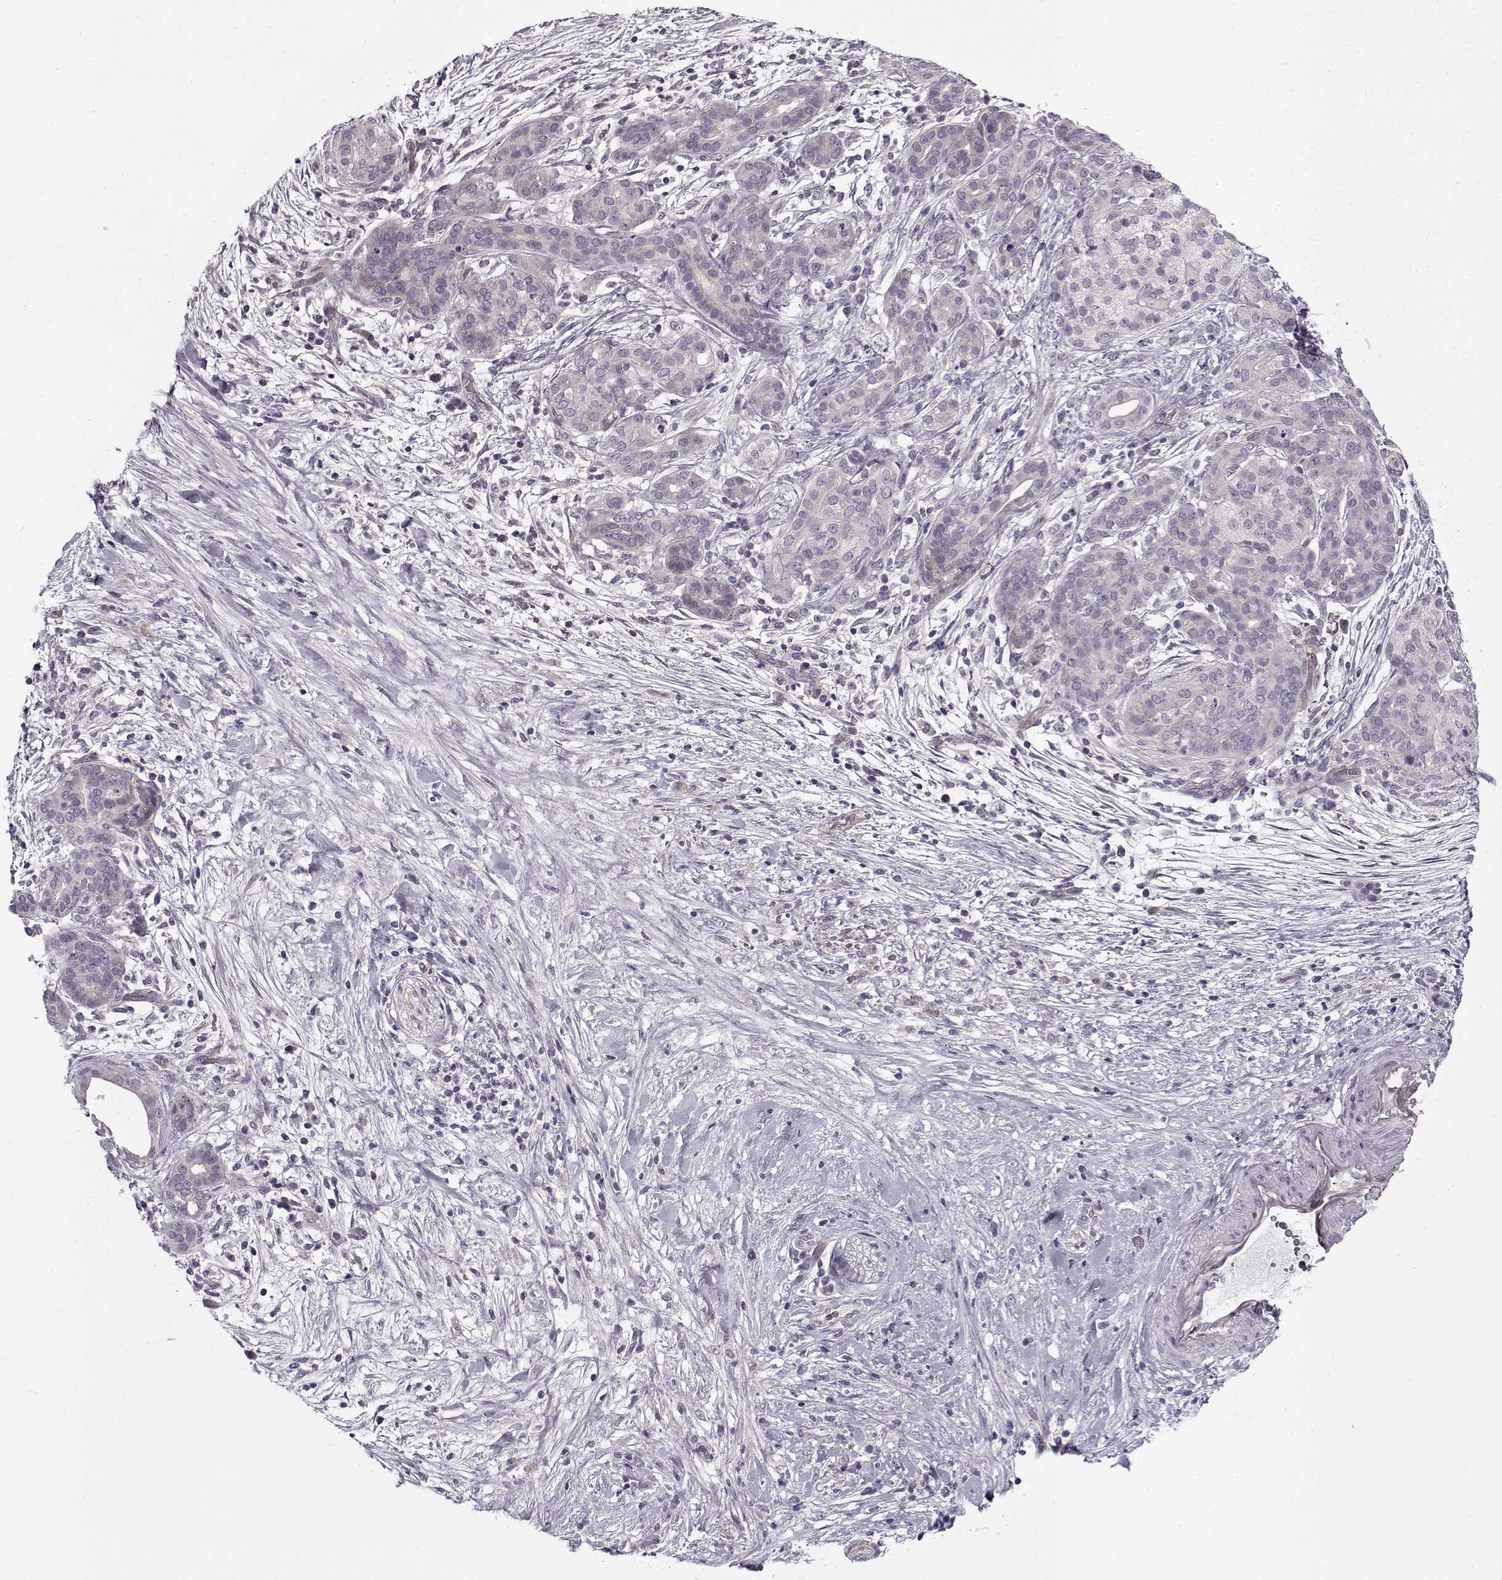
{"staining": {"intensity": "negative", "quantity": "none", "location": "none"}, "tissue": "pancreatic cancer", "cell_type": "Tumor cells", "image_type": "cancer", "snomed": [{"axis": "morphology", "description": "Adenocarcinoma, NOS"}, {"axis": "topography", "description": "Pancreas"}], "caption": "The IHC photomicrograph has no significant expression in tumor cells of adenocarcinoma (pancreatic) tissue. (DAB immunohistochemistry (IHC) with hematoxylin counter stain).", "gene": "PNMT", "patient": {"sex": "male", "age": 44}}